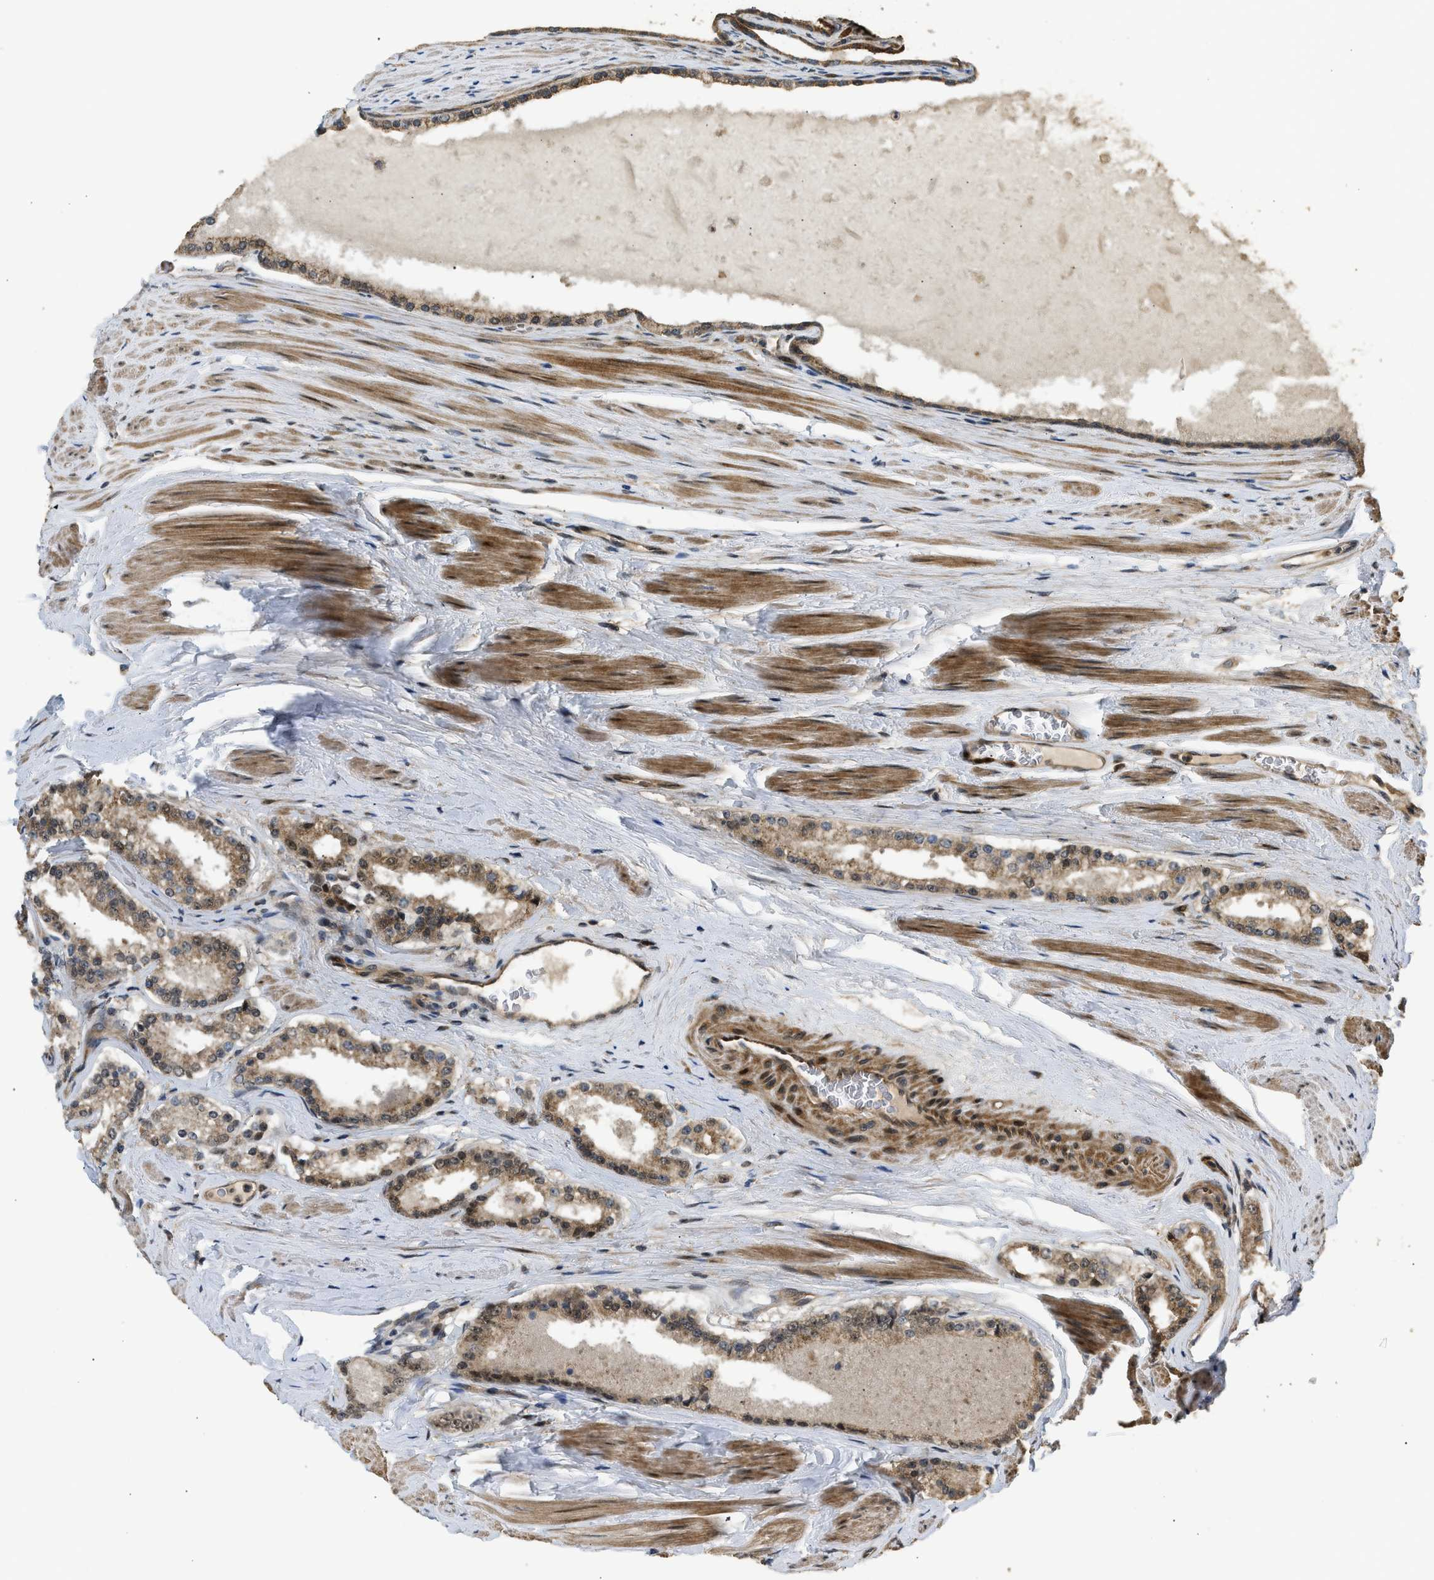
{"staining": {"intensity": "moderate", "quantity": ">75%", "location": "cytoplasmic/membranous"}, "tissue": "prostate cancer", "cell_type": "Tumor cells", "image_type": "cancer", "snomed": [{"axis": "morphology", "description": "Adenocarcinoma, Low grade"}, {"axis": "topography", "description": "Prostate"}], "caption": "Tumor cells display moderate cytoplasmic/membranous staining in approximately >75% of cells in prostate adenocarcinoma (low-grade).", "gene": "GET1", "patient": {"sex": "male", "age": 70}}